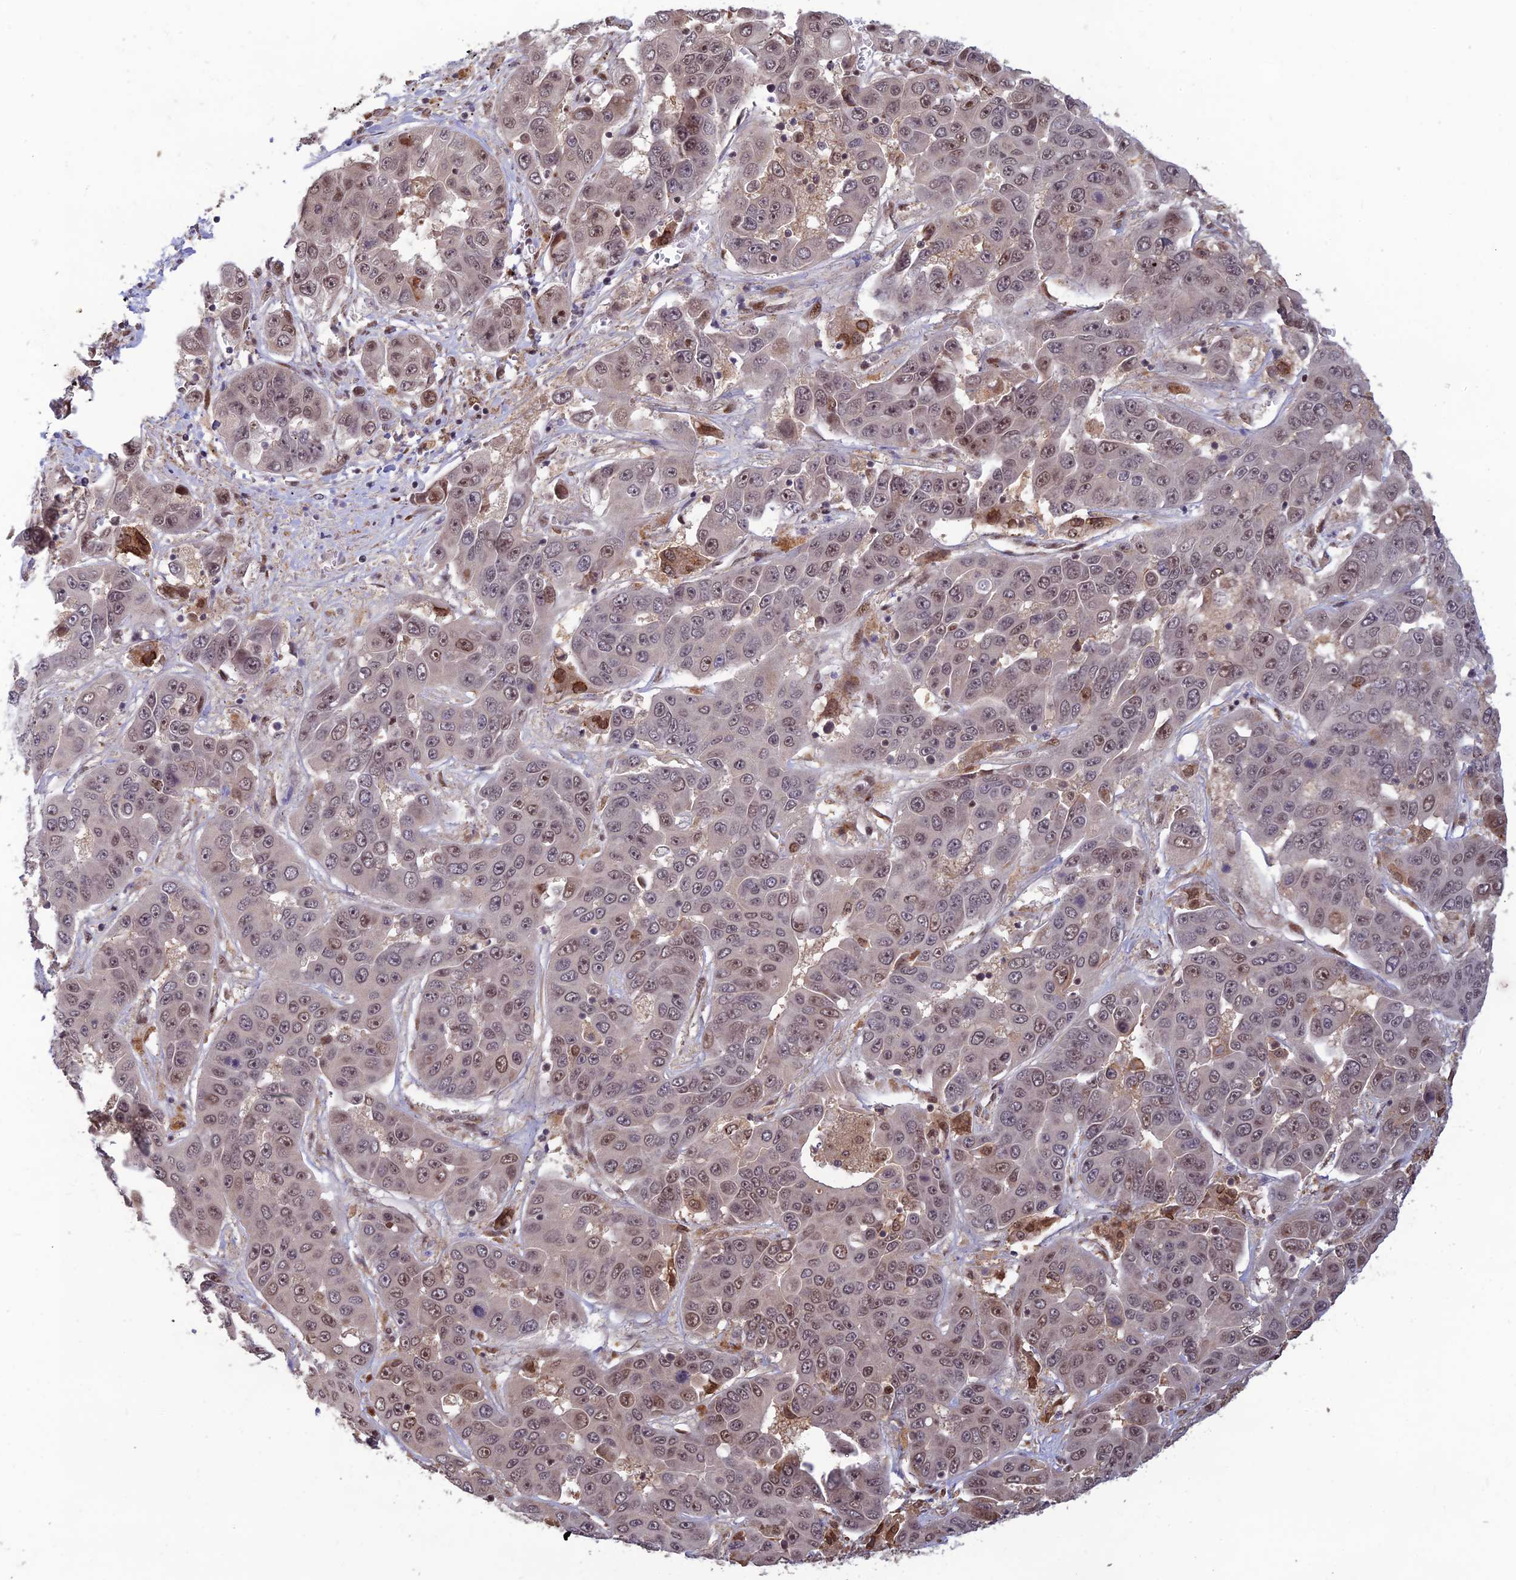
{"staining": {"intensity": "weak", "quantity": "<25%", "location": "nuclear"}, "tissue": "liver cancer", "cell_type": "Tumor cells", "image_type": "cancer", "snomed": [{"axis": "morphology", "description": "Cholangiocarcinoma"}, {"axis": "topography", "description": "Liver"}], "caption": "IHC histopathology image of neoplastic tissue: liver cancer stained with DAB displays no significant protein staining in tumor cells.", "gene": "ZNF565", "patient": {"sex": "female", "age": 52}}